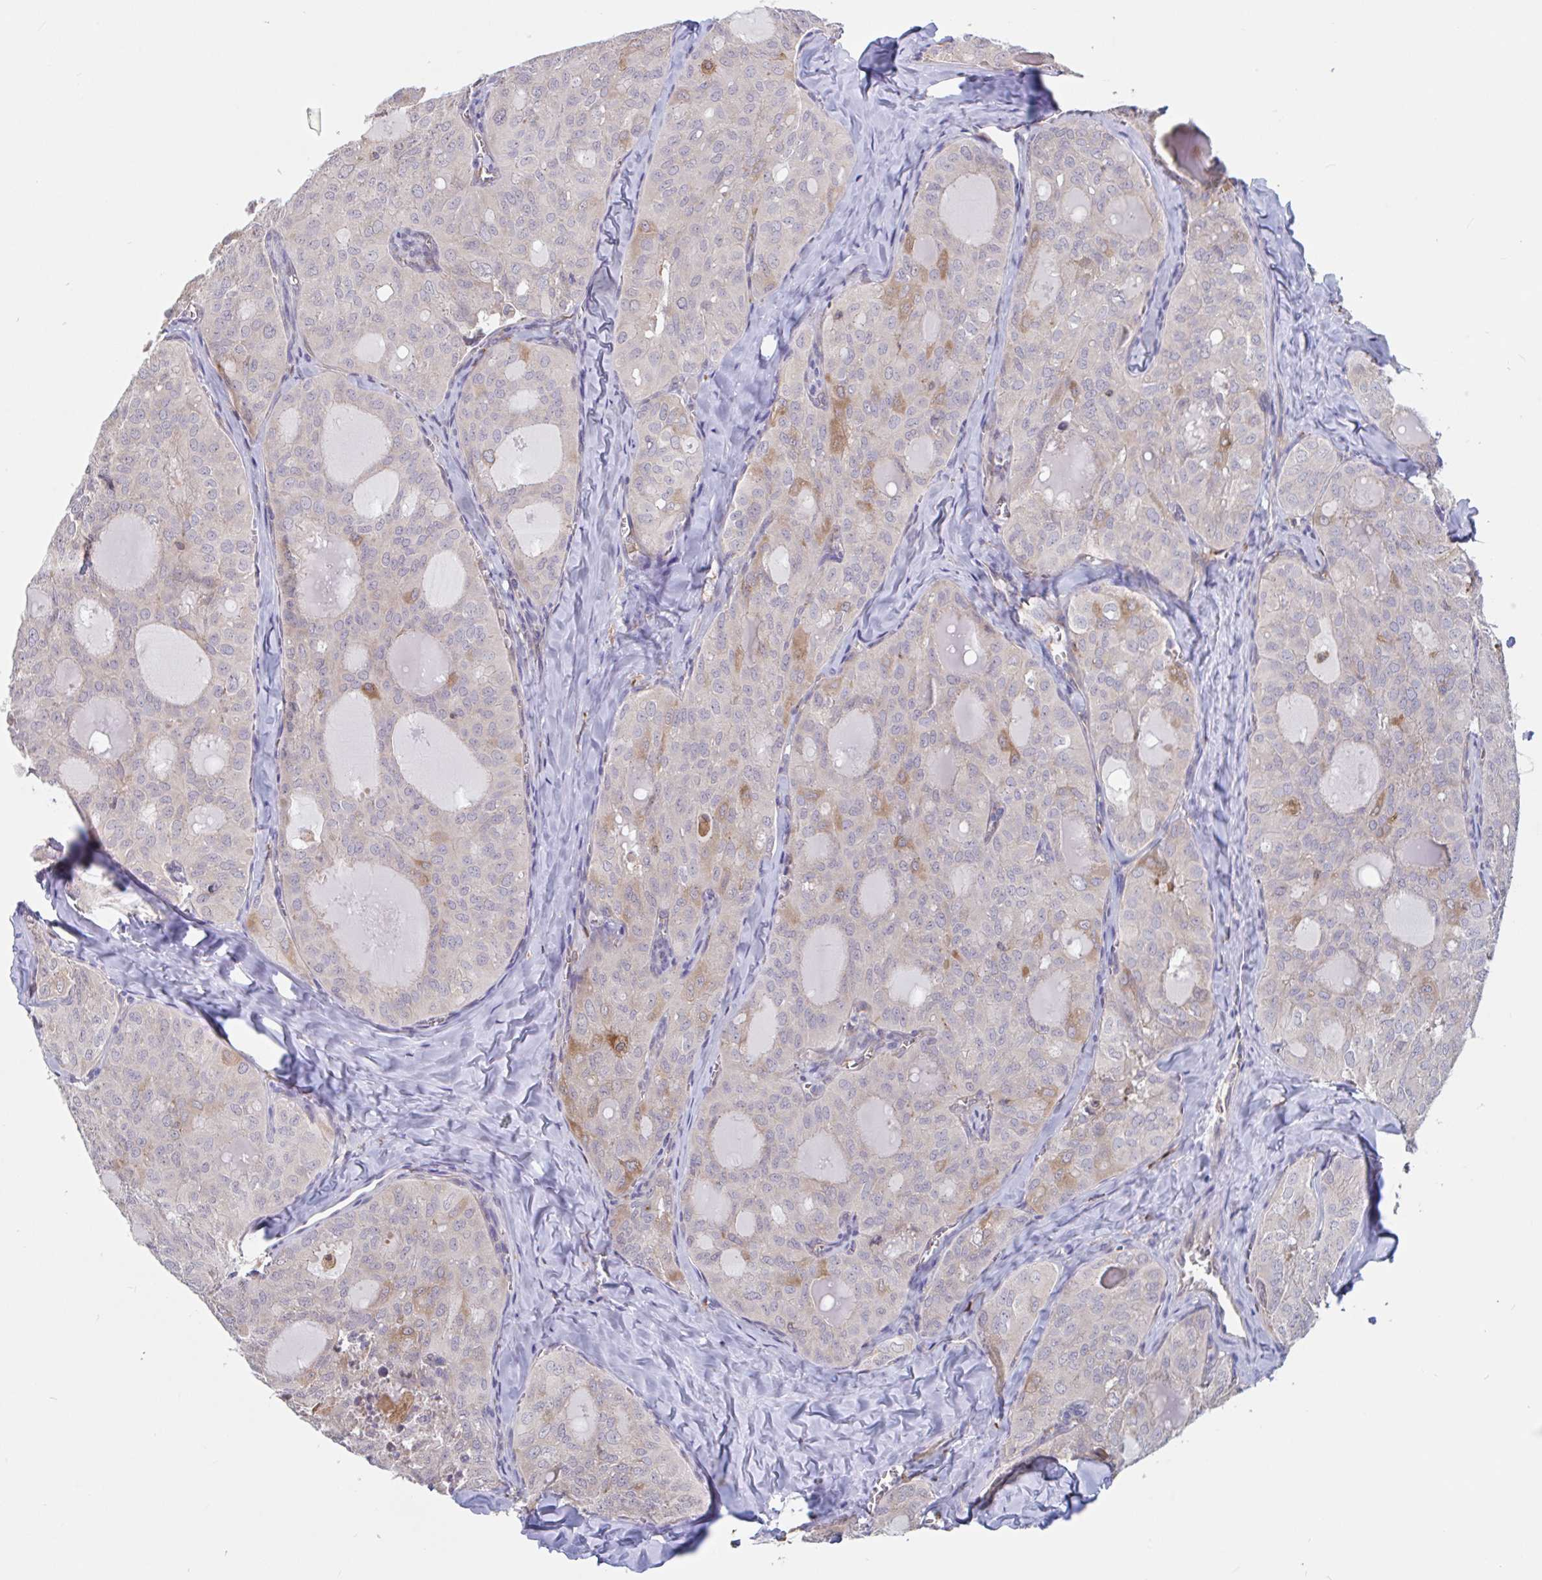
{"staining": {"intensity": "moderate", "quantity": "<25%", "location": "cytoplasmic/membranous,nuclear"}, "tissue": "thyroid cancer", "cell_type": "Tumor cells", "image_type": "cancer", "snomed": [{"axis": "morphology", "description": "Follicular adenoma carcinoma, NOS"}, {"axis": "topography", "description": "Thyroid gland"}], "caption": "Immunohistochemical staining of thyroid follicular adenoma carcinoma demonstrates low levels of moderate cytoplasmic/membranous and nuclear protein positivity in about <25% of tumor cells.", "gene": "SNX8", "patient": {"sex": "male", "age": 75}}